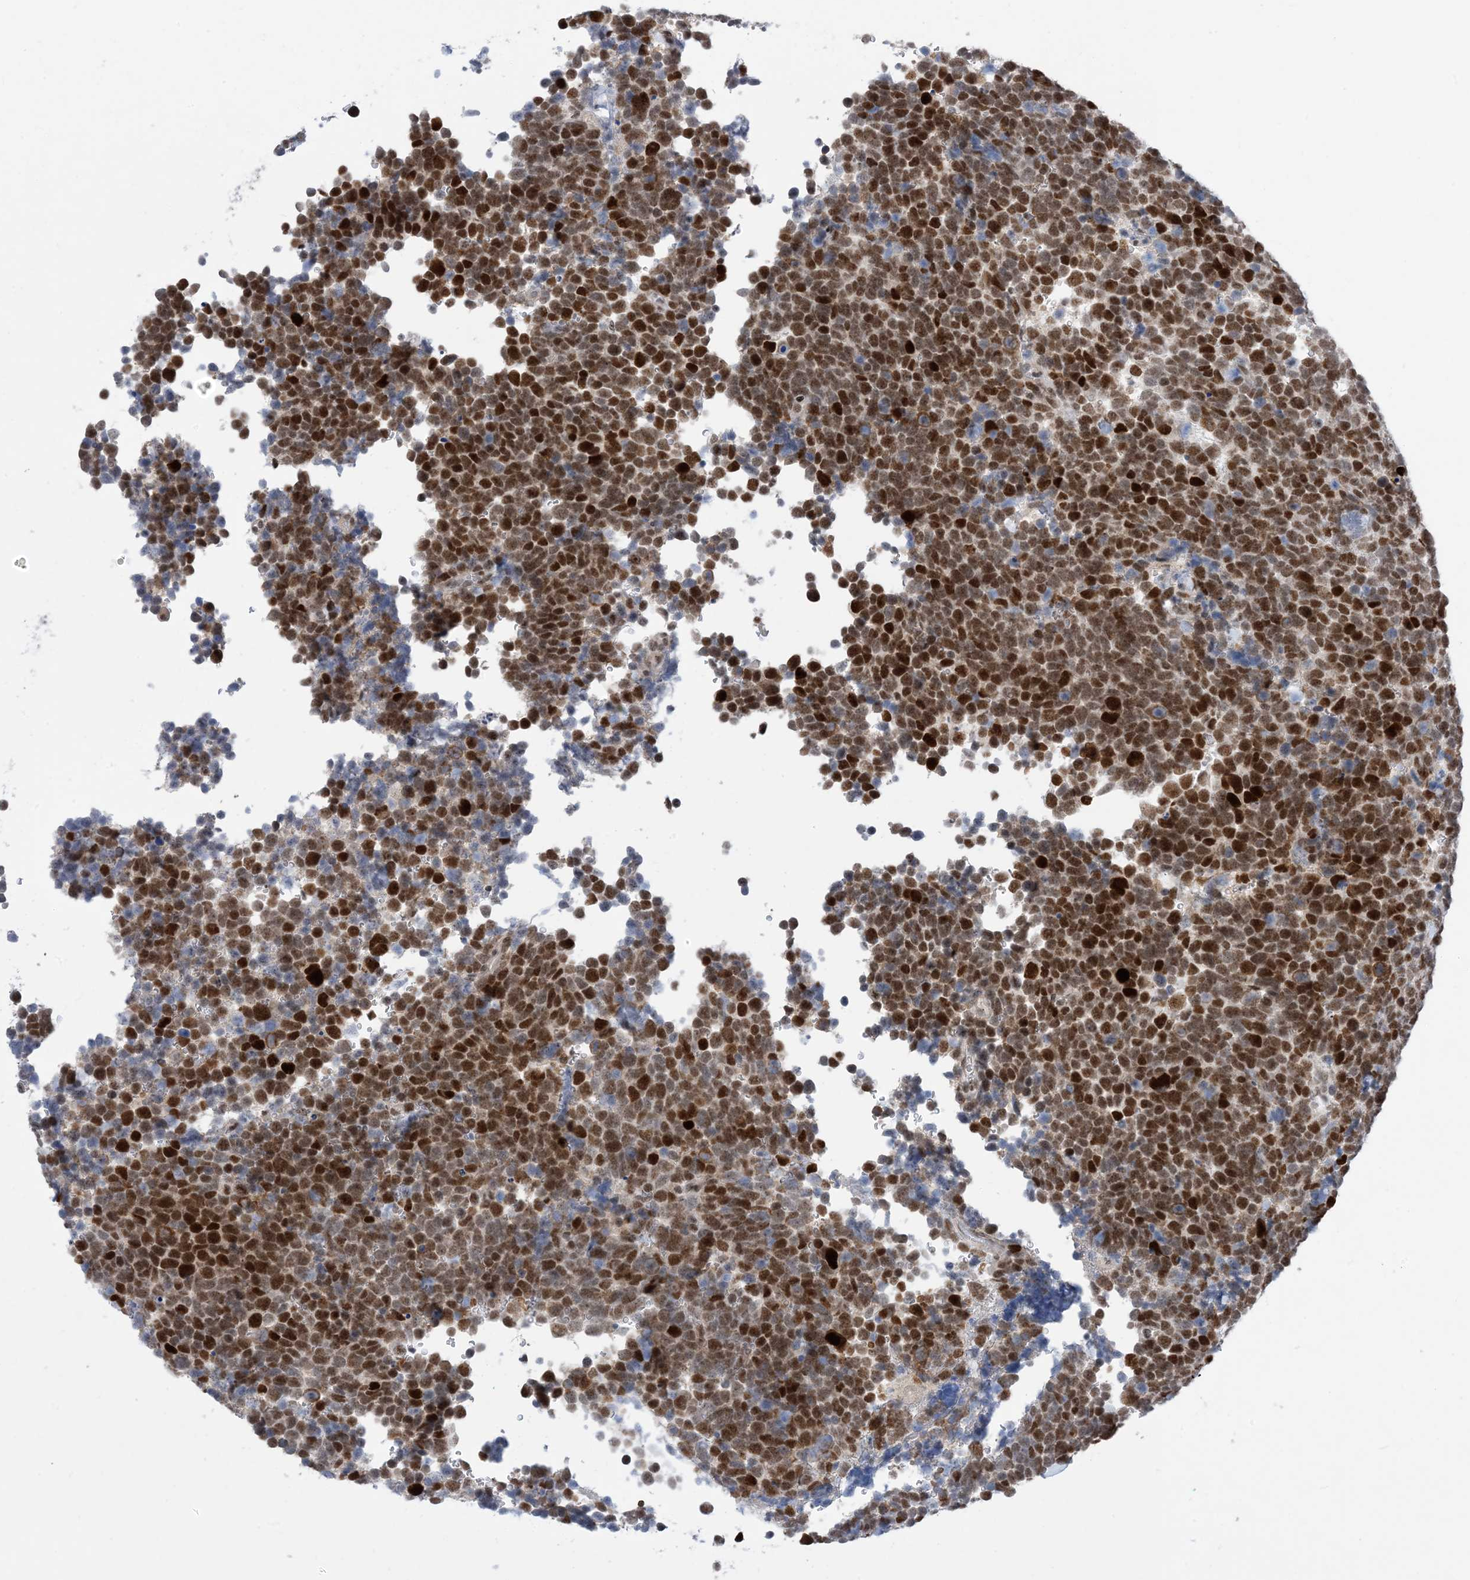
{"staining": {"intensity": "strong", "quantity": ">75%", "location": "nuclear"}, "tissue": "urothelial cancer", "cell_type": "Tumor cells", "image_type": "cancer", "snomed": [{"axis": "morphology", "description": "Urothelial carcinoma, High grade"}, {"axis": "topography", "description": "Urinary bladder"}], "caption": "Protein staining of urothelial cancer tissue displays strong nuclear staining in approximately >75% of tumor cells.", "gene": "TSPYL1", "patient": {"sex": "female", "age": 82}}